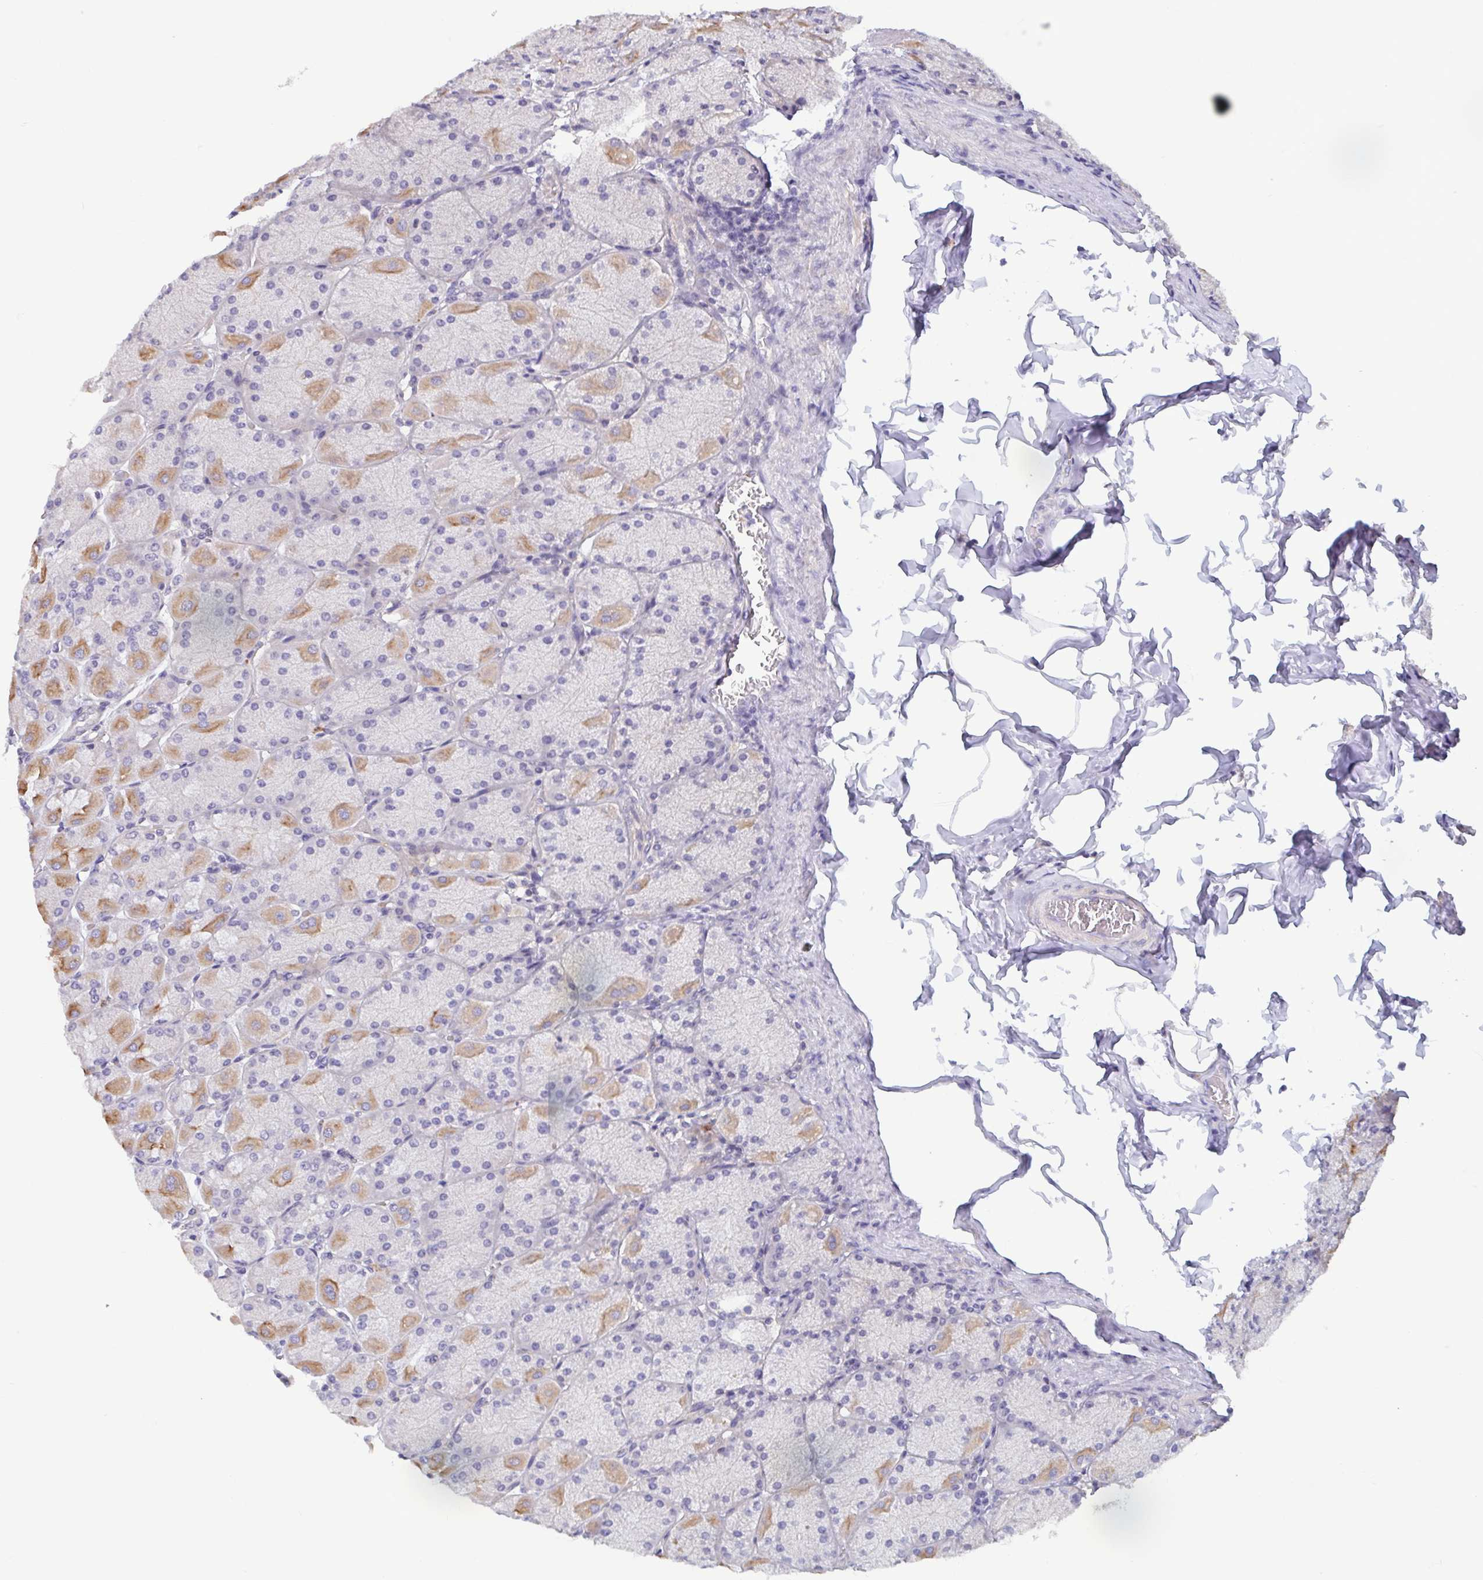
{"staining": {"intensity": "moderate", "quantity": "<25%", "location": "cytoplasmic/membranous"}, "tissue": "stomach", "cell_type": "Glandular cells", "image_type": "normal", "snomed": [{"axis": "morphology", "description": "Normal tissue, NOS"}, {"axis": "topography", "description": "Stomach, upper"}], "caption": "Stomach stained with immunohistochemistry exhibits moderate cytoplasmic/membranous positivity in about <25% of glandular cells.", "gene": "LRRC38", "patient": {"sex": "female", "age": 56}}